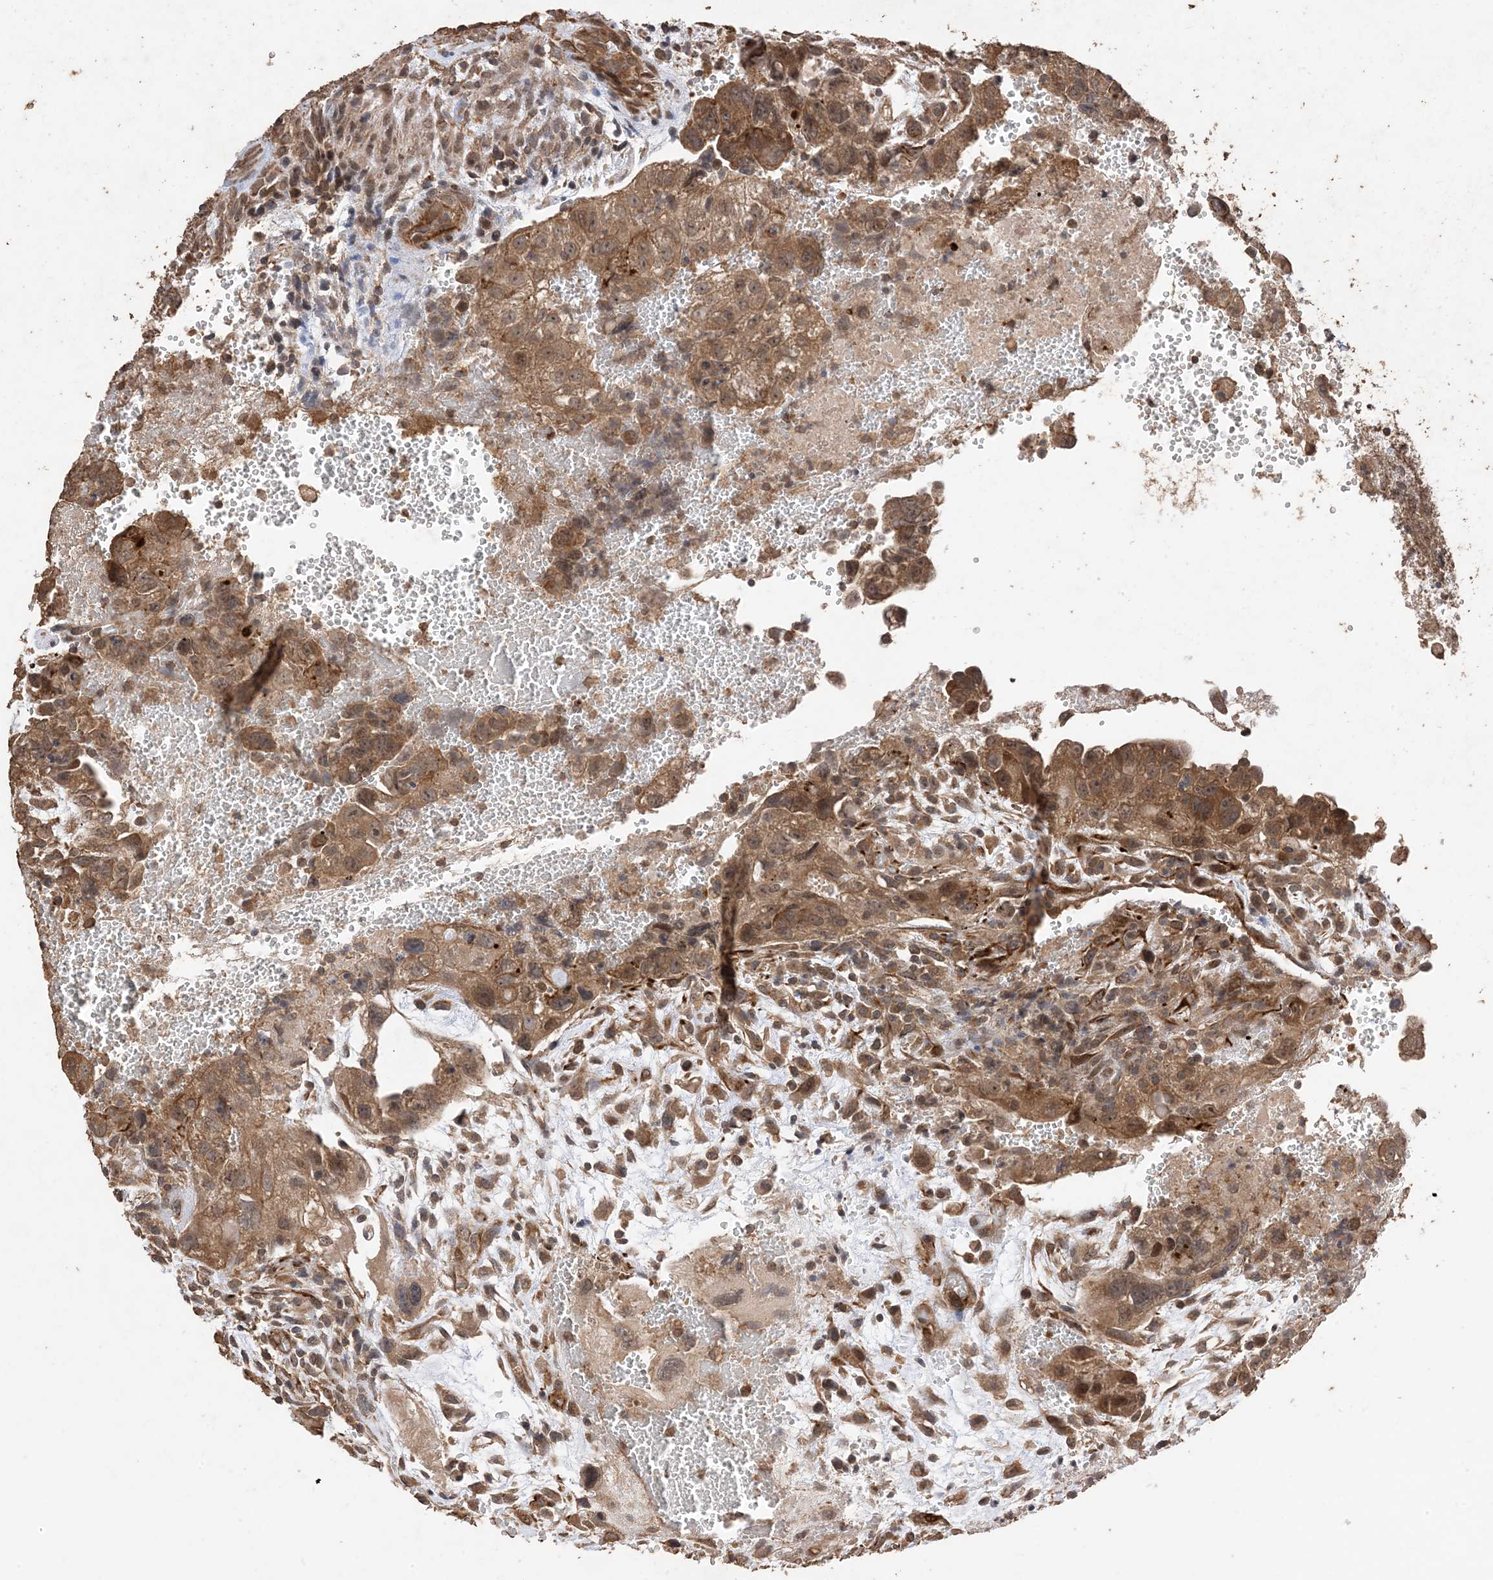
{"staining": {"intensity": "moderate", "quantity": ">75%", "location": "cytoplasmic/membranous"}, "tissue": "testis cancer", "cell_type": "Tumor cells", "image_type": "cancer", "snomed": [{"axis": "morphology", "description": "Carcinoma, Embryonal, NOS"}, {"axis": "topography", "description": "Testis"}], "caption": "This photomicrograph displays IHC staining of human testis cancer, with medium moderate cytoplasmic/membranous staining in approximately >75% of tumor cells.", "gene": "ZKSCAN5", "patient": {"sex": "male", "age": 37}}